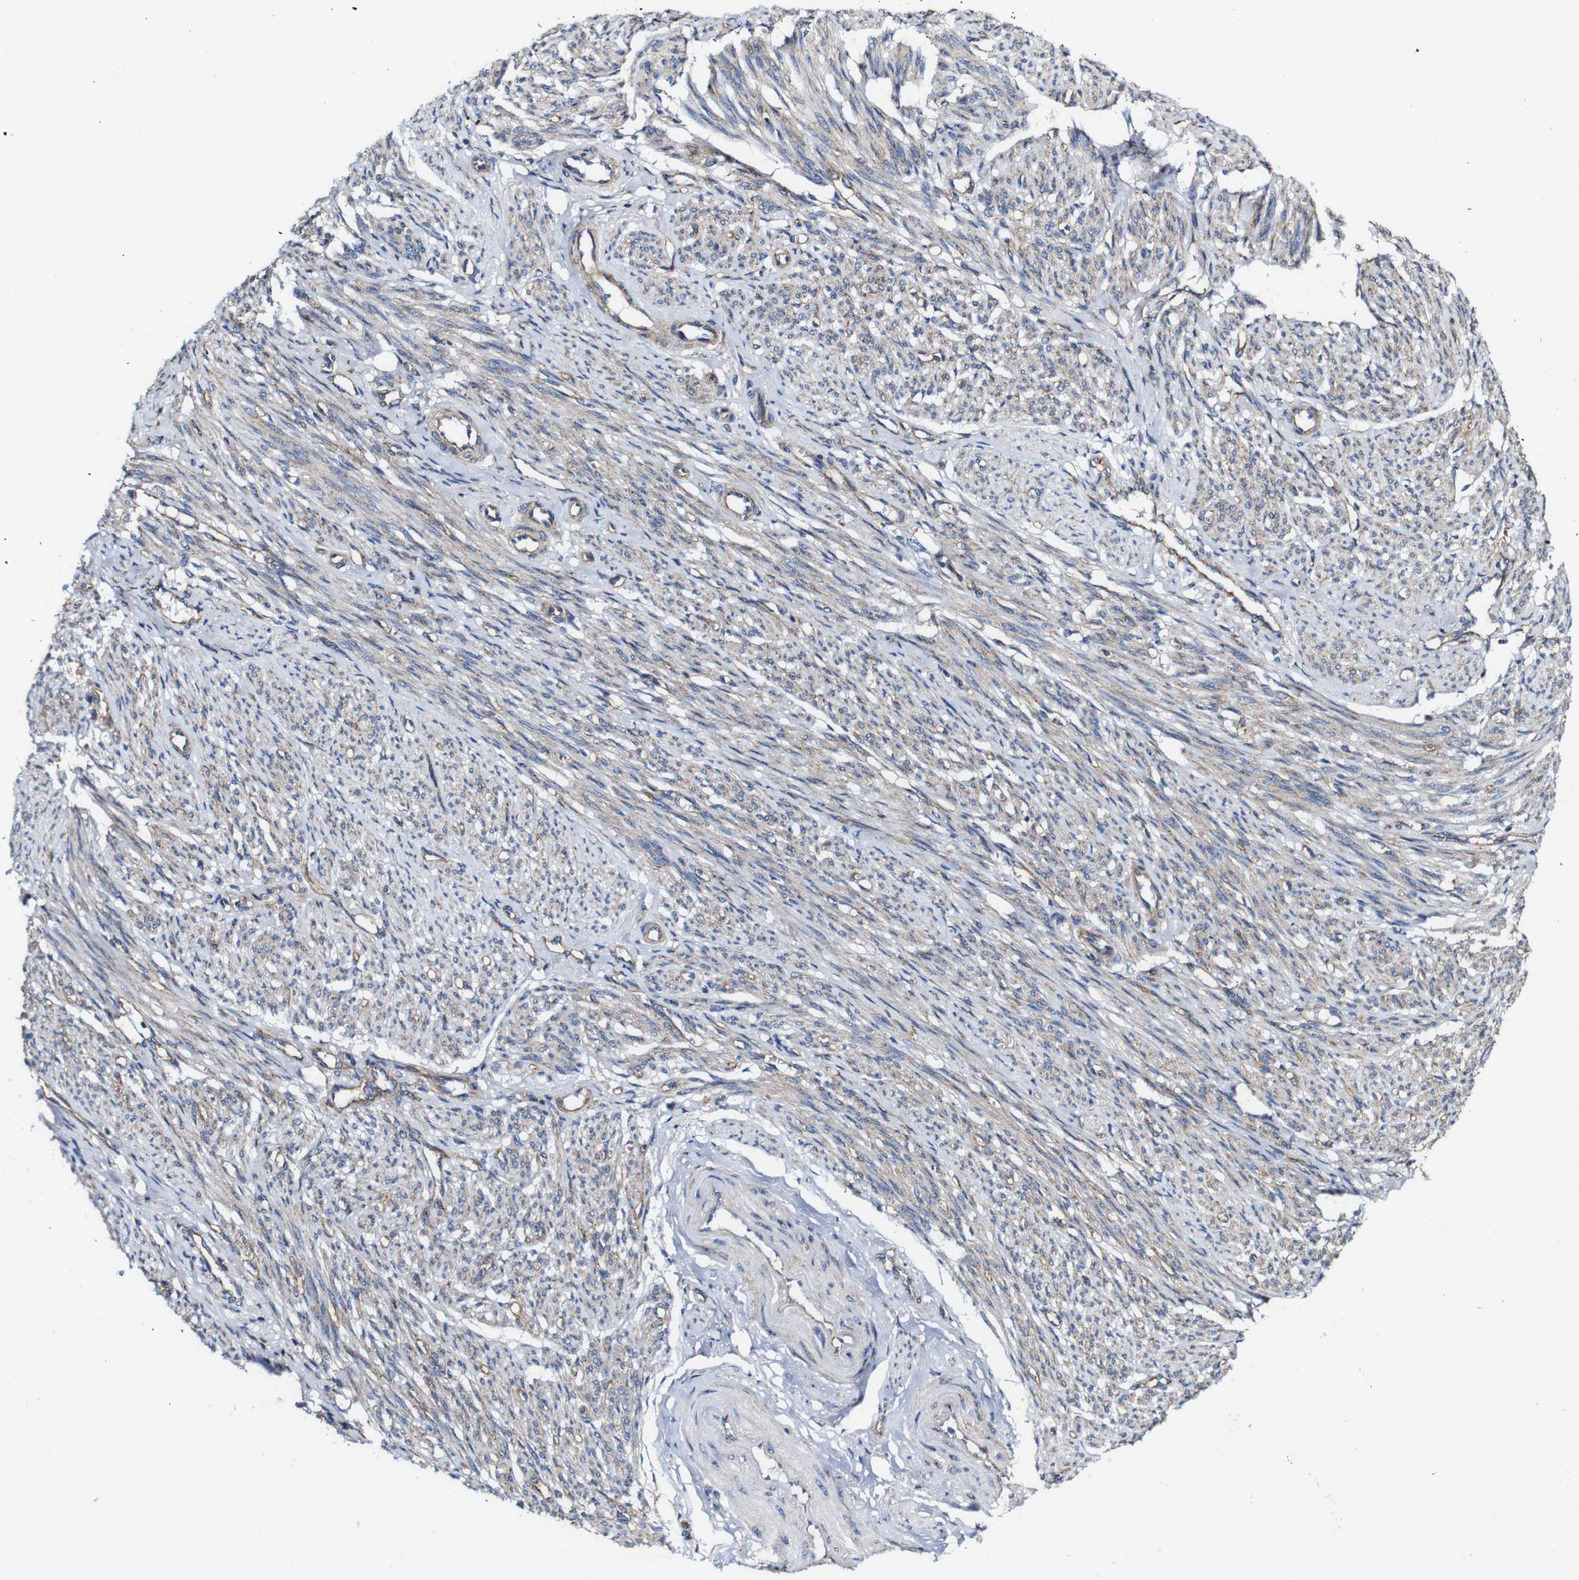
{"staining": {"intensity": "moderate", "quantity": "25%-75%", "location": "cytoplasmic/membranous"}, "tissue": "smooth muscle", "cell_type": "Smooth muscle cells", "image_type": "normal", "snomed": [{"axis": "morphology", "description": "Normal tissue, NOS"}, {"axis": "topography", "description": "Smooth muscle"}], "caption": "Brown immunohistochemical staining in unremarkable smooth muscle displays moderate cytoplasmic/membranous positivity in about 25%-75% of smooth muscle cells. Using DAB (brown) and hematoxylin (blue) stains, captured at high magnification using brightfield microscopy.", "gene": "CSF1R", "patient": {"sex": "female", "age": 65}}